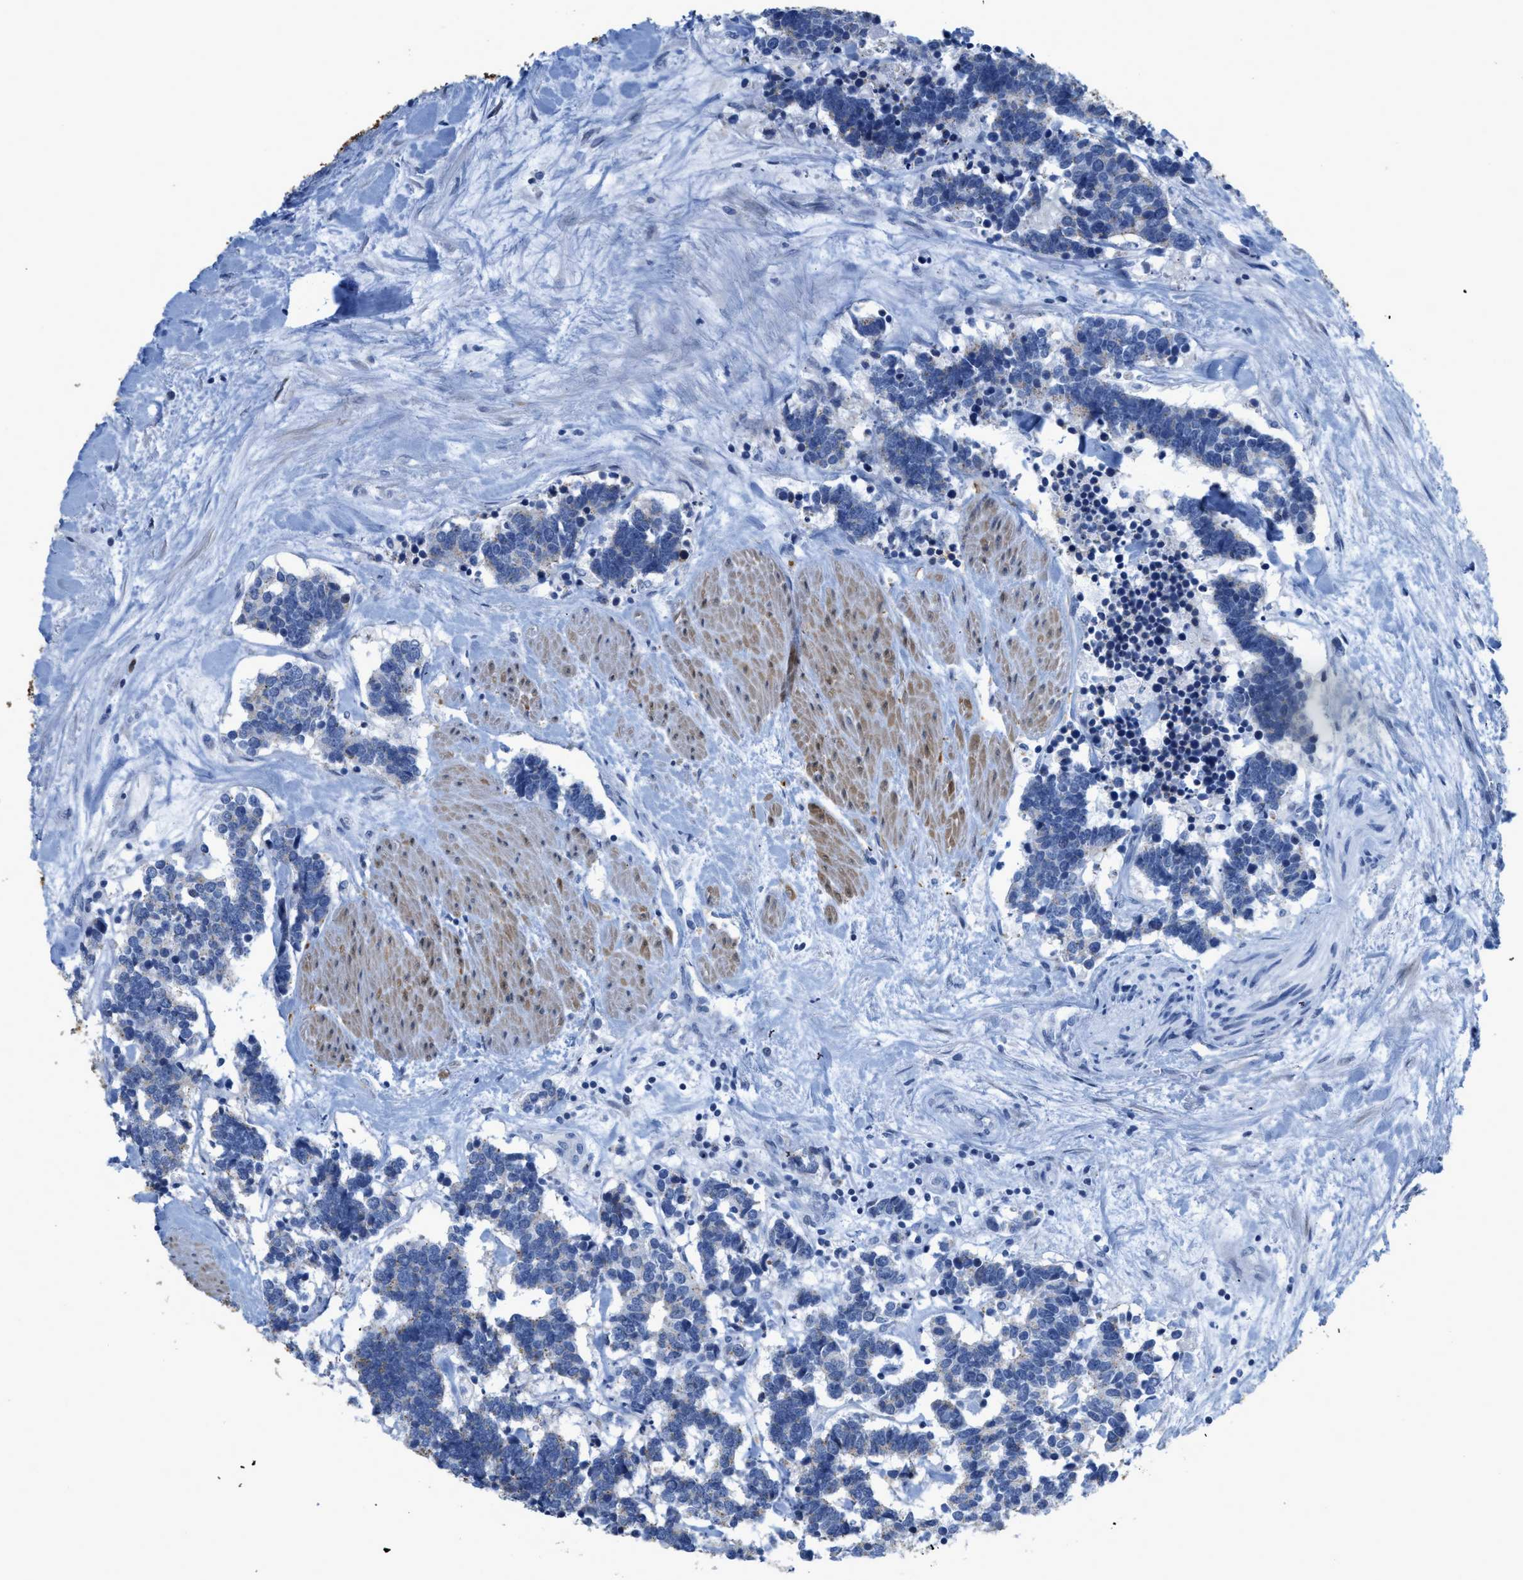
{"staining": {"intensity": "negative", "quantity": "none", "location": "none"}, "tissue": "carcinoid", "cell_type": "Tumor cells", "image_type": "cancer", "snomed": [{"axis": "morphology", "description": "Carcinoma, NOS"}, {"axis": "morphology", "description": "Carcinoid, malignant, NOS"}, {"axis": "topography", "description": "Urinary bladder"}], "caption": "Immunohistochemical staining of human carcinoid demonstrates no significant staining in tumor cells.", "gene": "CRYM", "patient": {"sex": "male", "age": 57}}